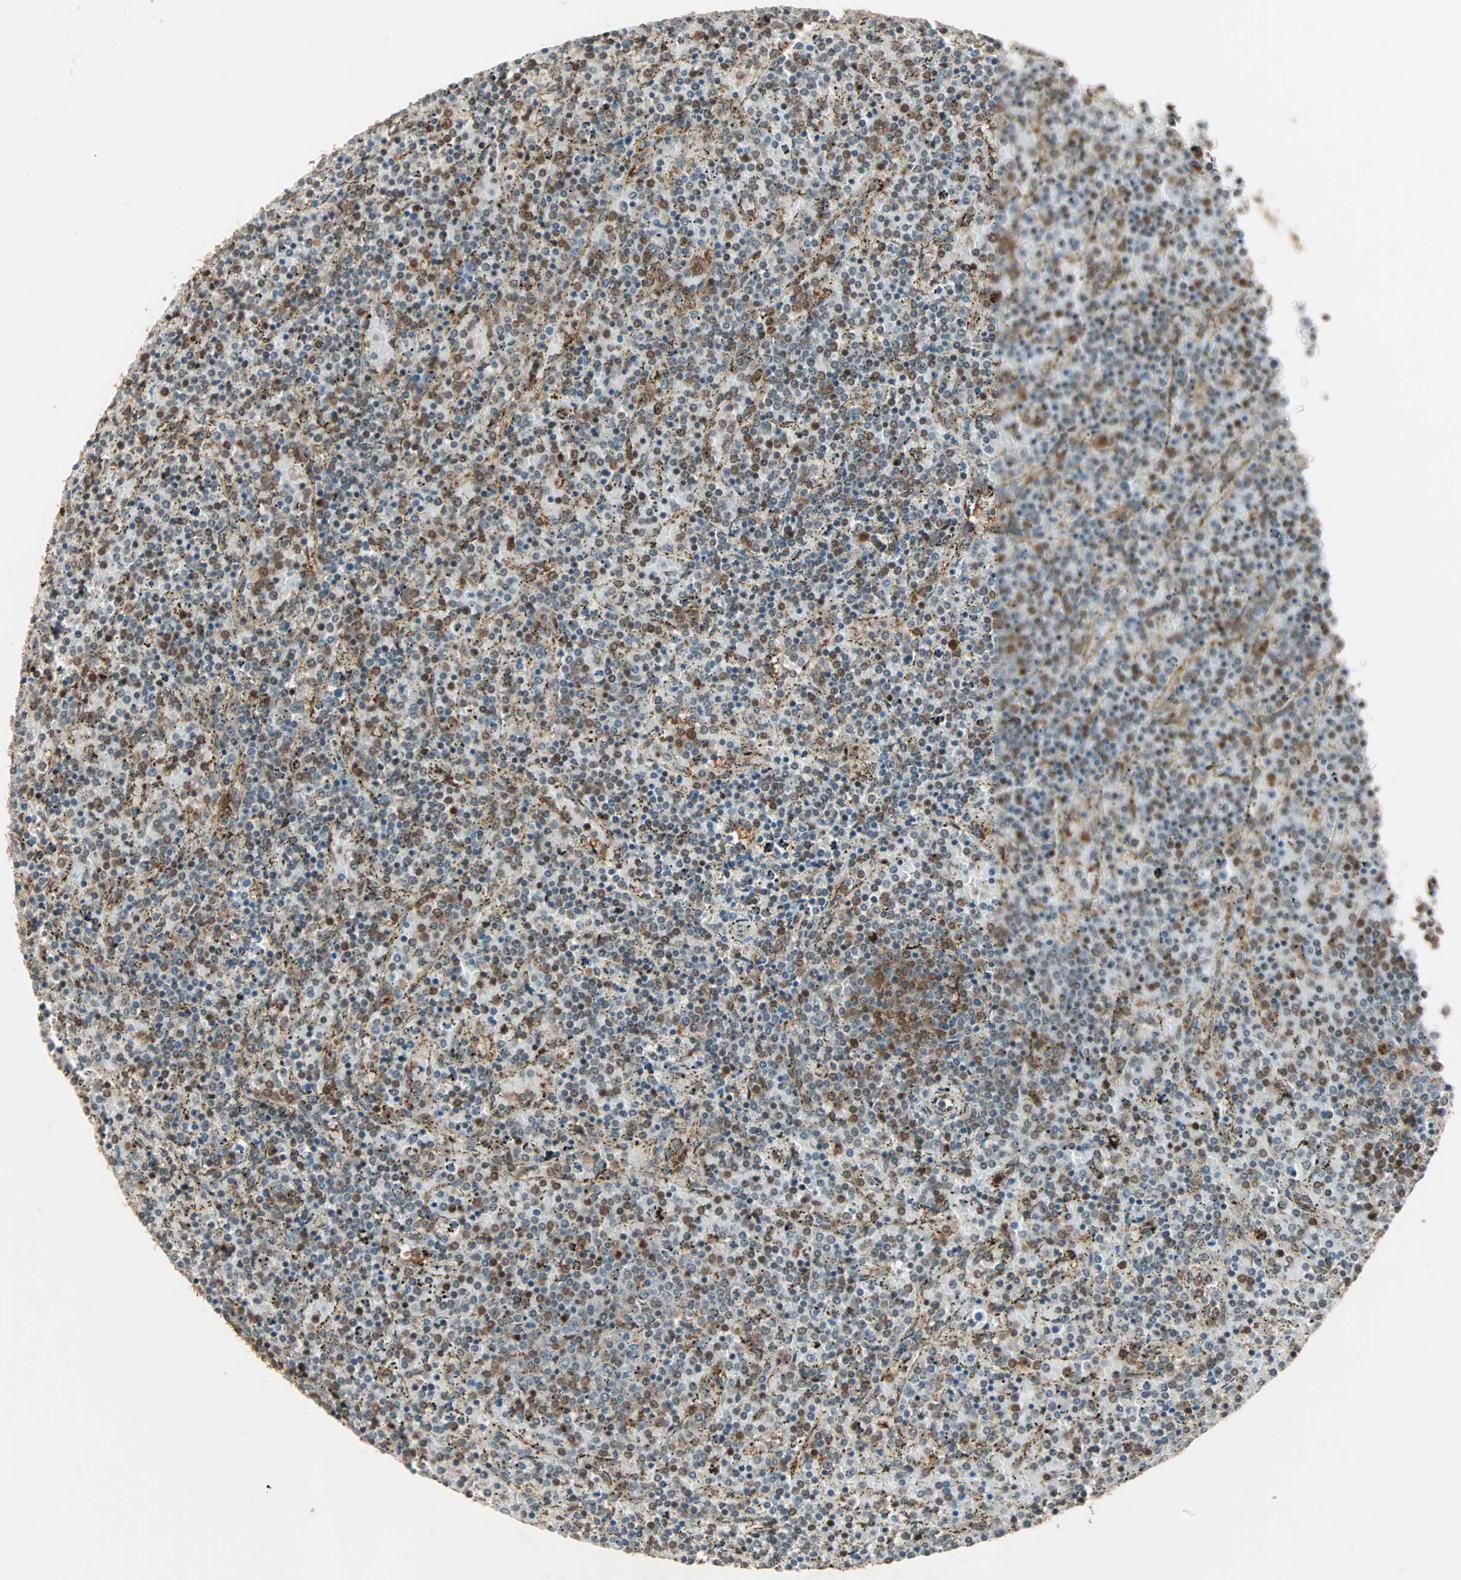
{"staining": {"intensity": "moderate", "quantity": "<25%", "location": "cytoplasmic/membranous,nuclear"}, "tissue": "lymphoma", "cell_type": "Tumor cells", "image_type": "cancer", "snomed": [{"axis": "morphology", "description": "Malignant lymphoma, non-Hodgkin's type, Low grade"}, {"axis": "topography", "description": "Spleen"}], "caption": "Low-grade malignant lymphoma, non-Hodgkin's type tissue reveals moderate cytoplasmic/membranous and nuclear staining in about <25% of tumor cells, visualized by immunohistochemistry.", "gene": "ZNF701", "patient": {"sex": "female", "age": 77}}